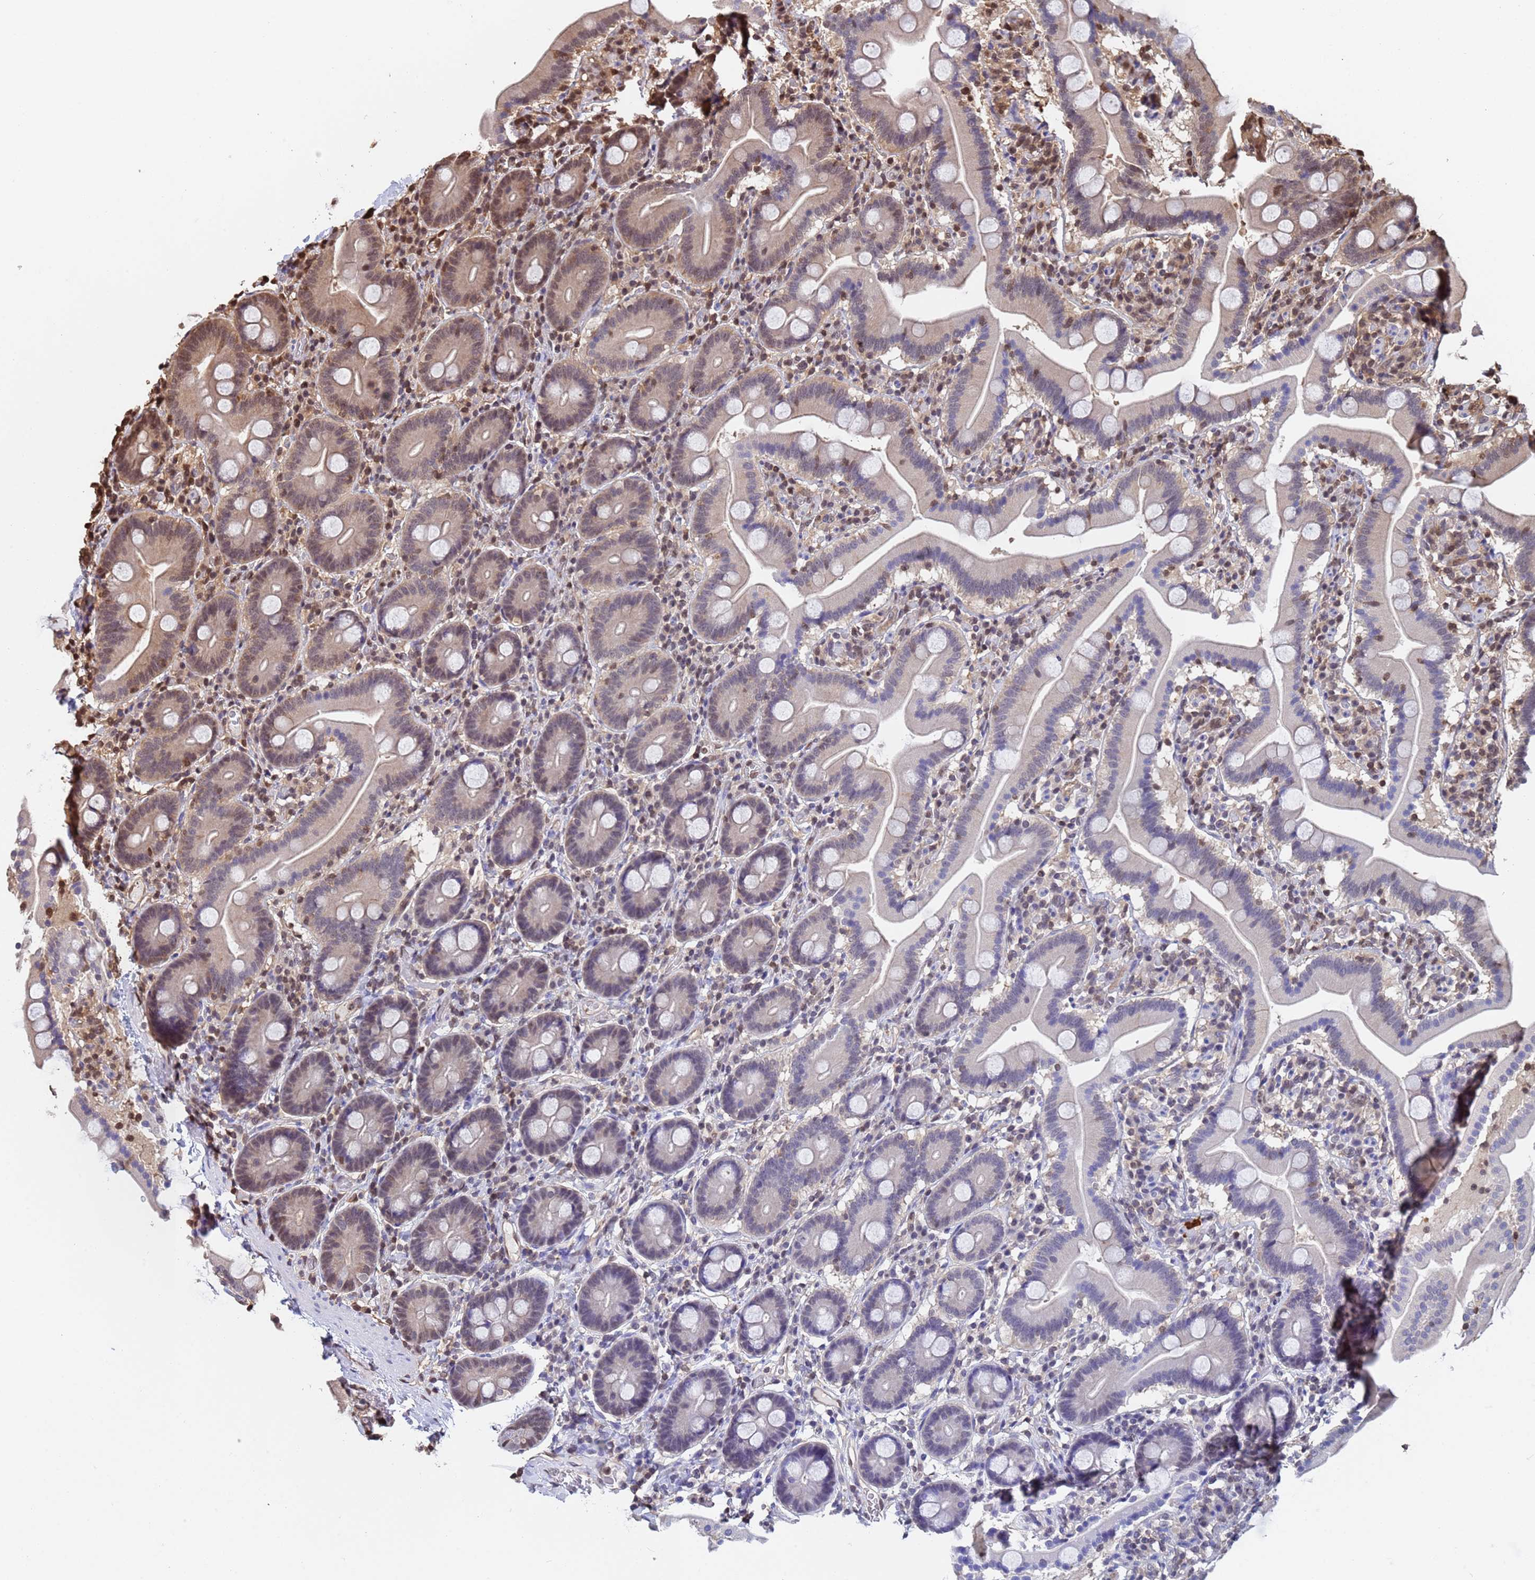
{"staining": {"intensity": "moderate", "quantity": "<25%", "location": "nuclear"}, "tissue": "duodenum", "cell_type": "Glandular cells", "image_type": "normal", "snomed": [{"axis": "morphology", "description": "Normal tissue, NOS"}, {"axis": "topography", "description": "Duodenum"}], "caption": "Immunohistochemical staining of benign duodenum exhibits low levels of moderate nuclear positivity in about <25% of glandular cells.", "gene": "SUMO2", "patient": {"sex": "male", "age": 55}}